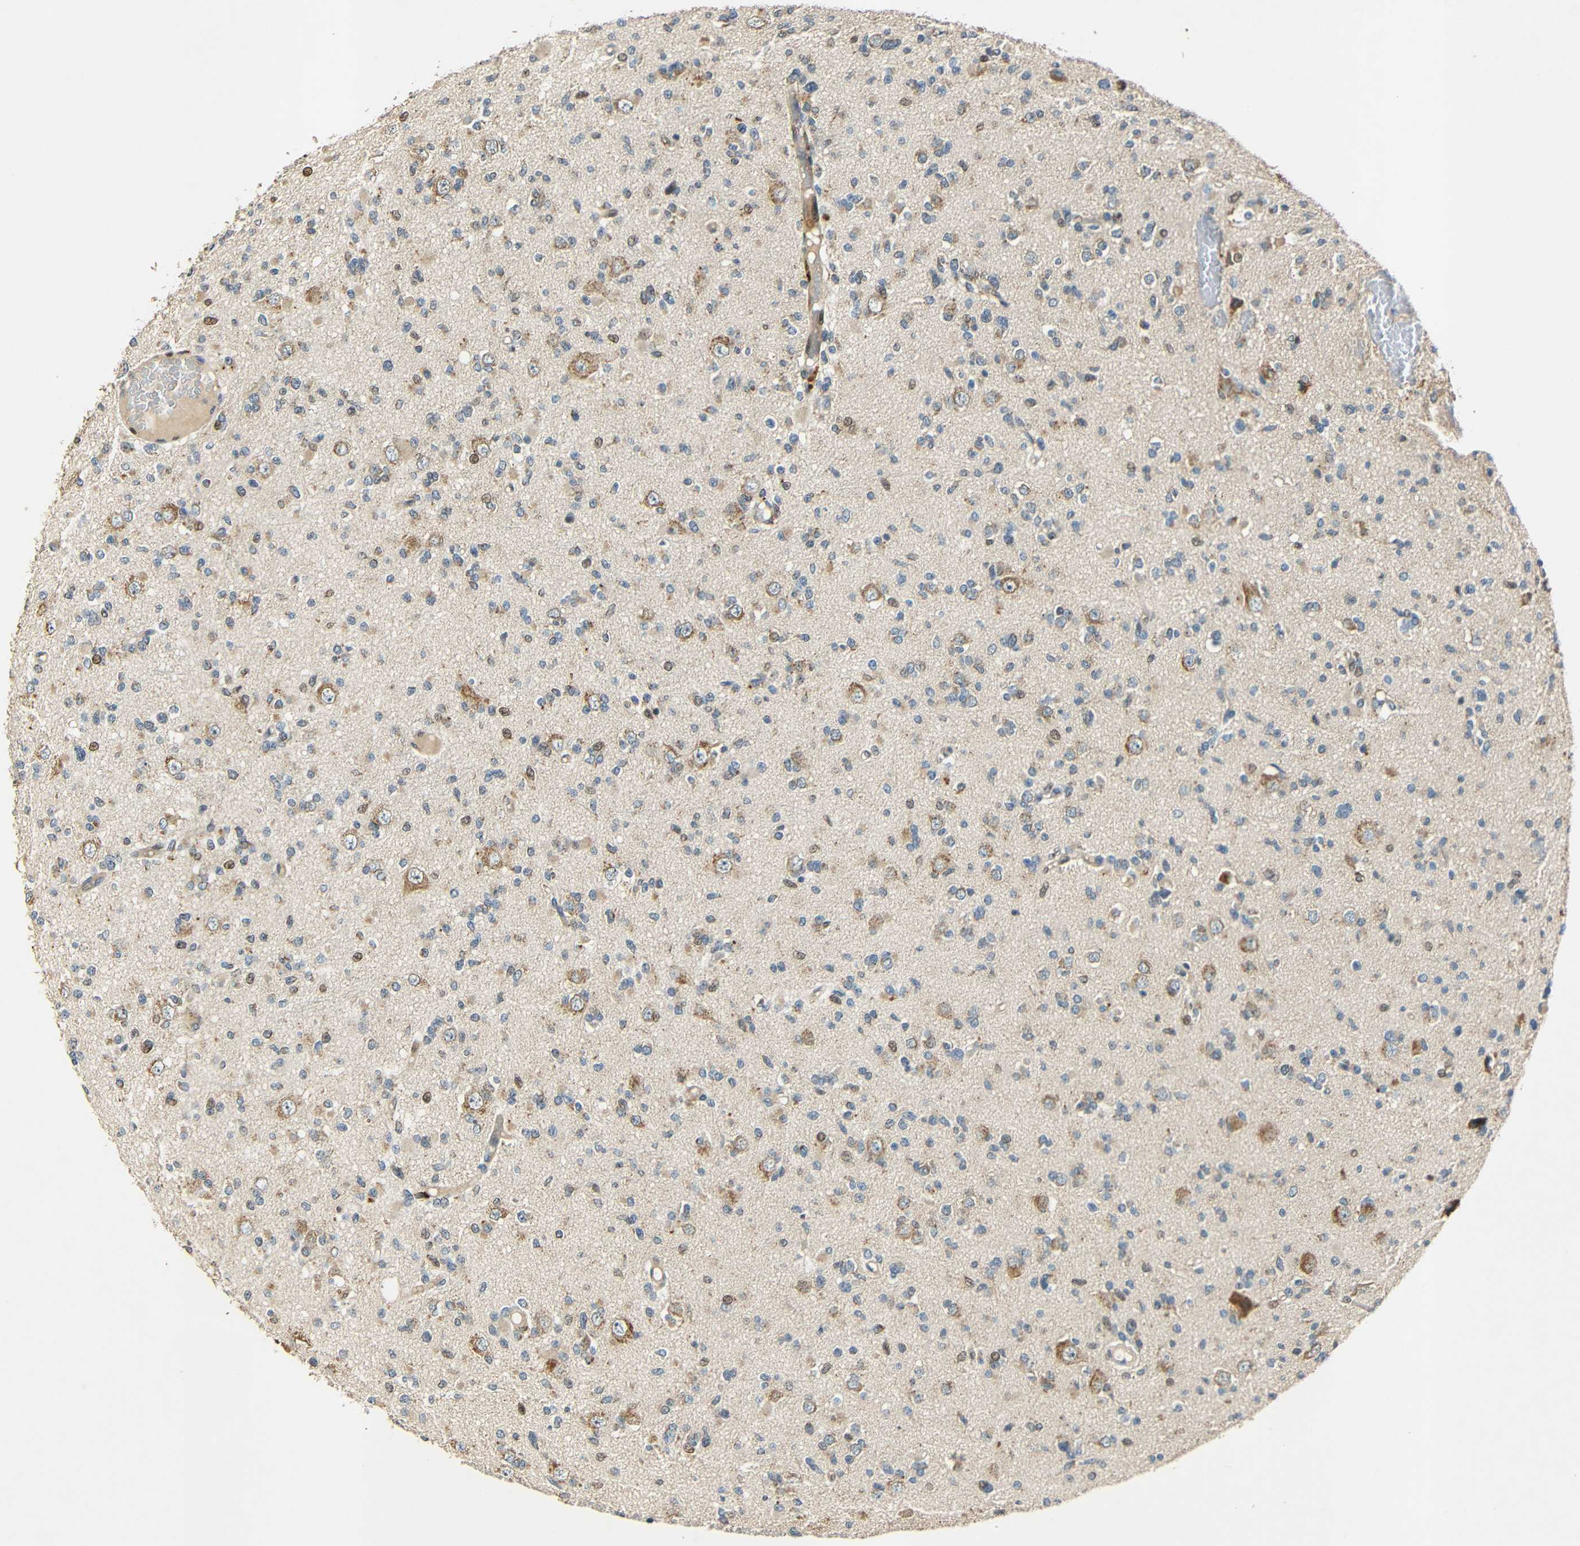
{"staining": {"intensity": "moderate", "quantity": "25%-75%", "location": "cytoplasmic/membranous,nuclear"}, "tissue": "glioma", "cell_type": "Tumor cells", "image_type": "cancer", "snomed": [{"axis": "morphology", "description": "Glioma, malignant, Low grade"}, {"axis": "topography", "description": "Brain"}], "caption": "There is medium levels of moderate cytoplasmic/membranous and nuclear expression in tumor cells of malignant glioma (low-grade), as demonstrated by immunohistochemical staining (brown color).", "gene": "KAZALD1", "patient": {"sex": "female", "age": 22}}